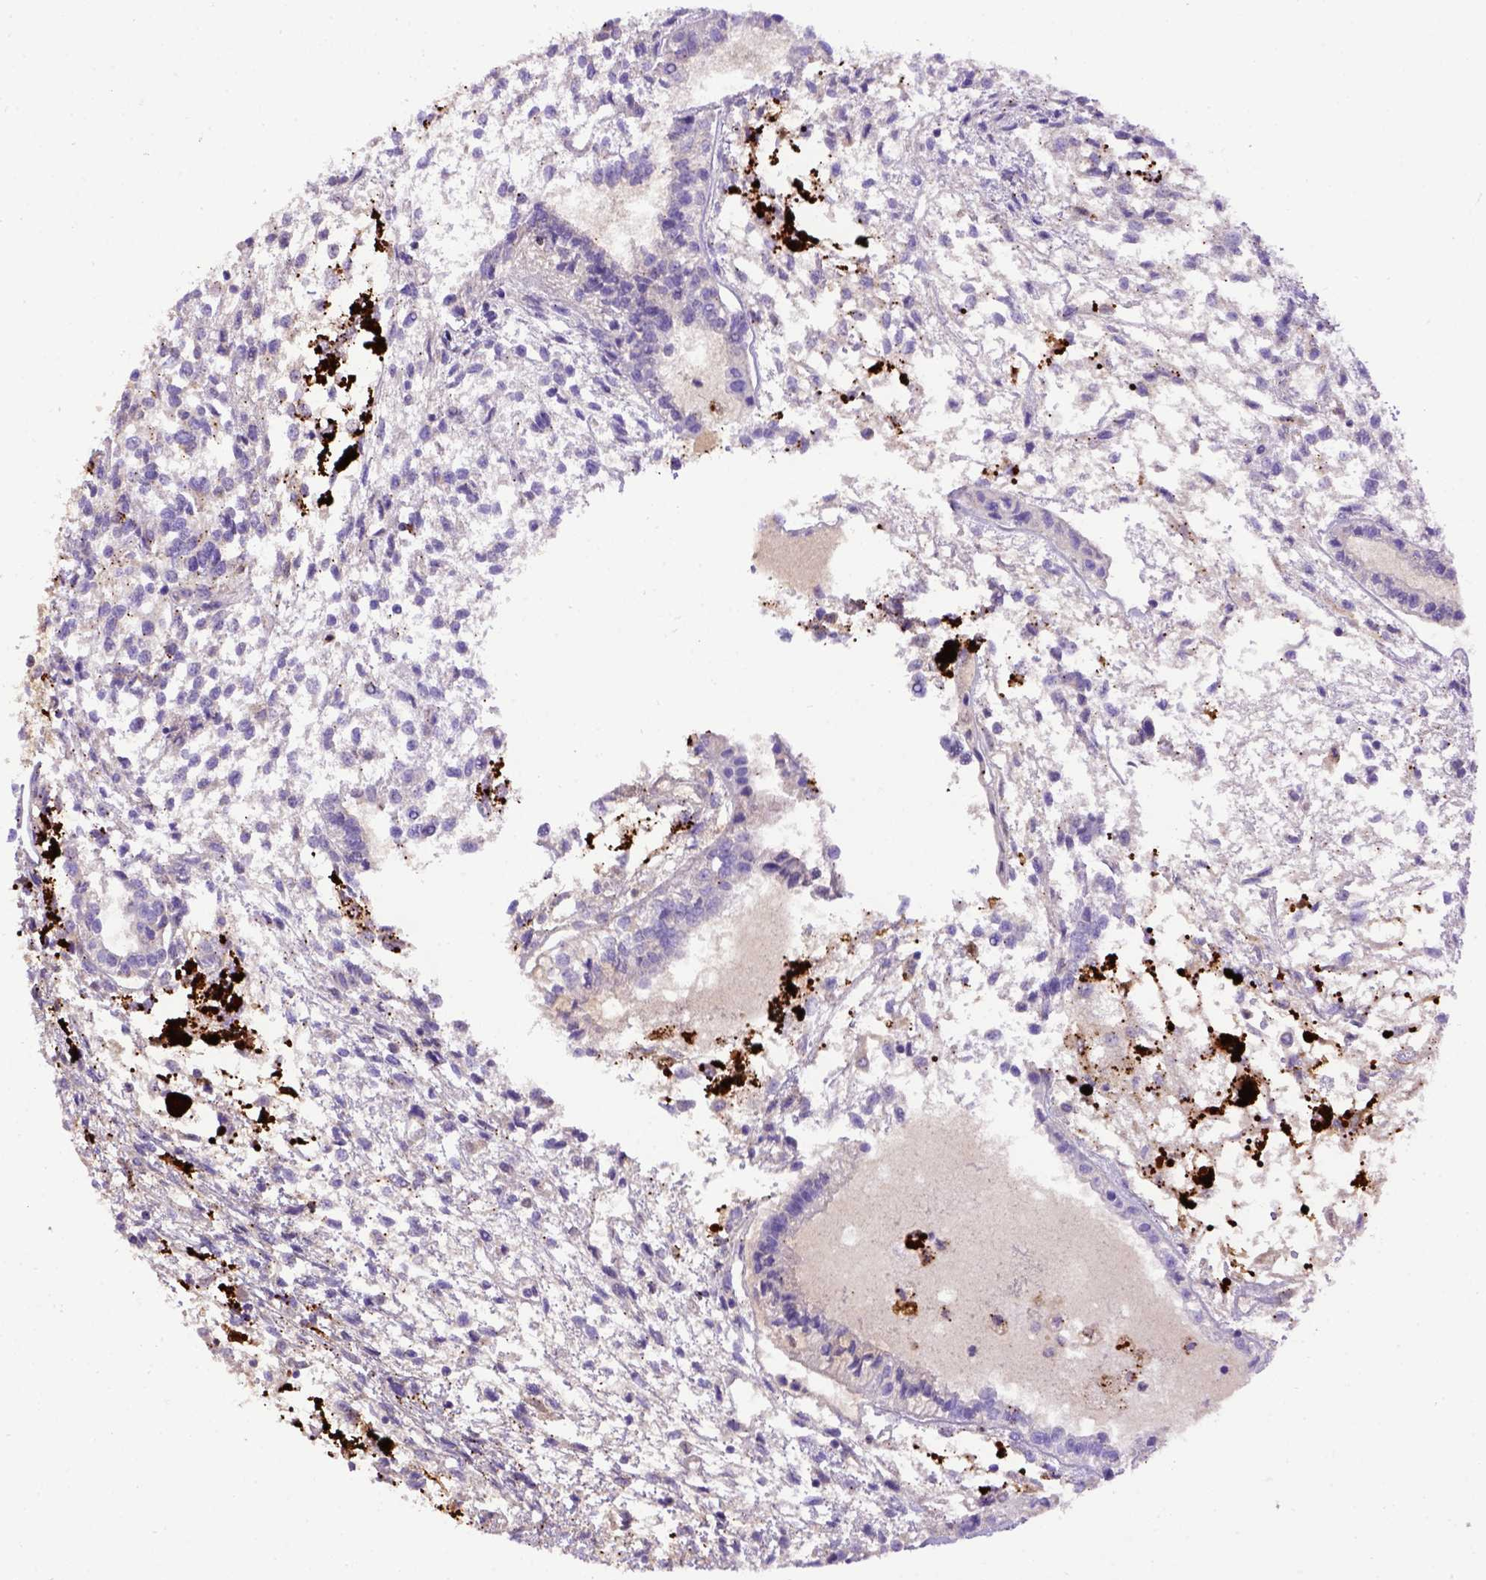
{"staining": {"intensity": "negative", "quantity": "none", "location": "none"}, "tissue": "testis cancer", "cell_type": "Tumor cells", "image_type": "cancer", "snomed": [{"axis": "morphology", "description": "Carcinoma, Embryonal, NOS"}, {"axis": "topography", "description": "Testis"}], "caption": "Micrograph shows no significant protein staining in tumor cells of testis cancer.", "gene": "ADAM12", "patient": {"sex": "male", "age": 37}}